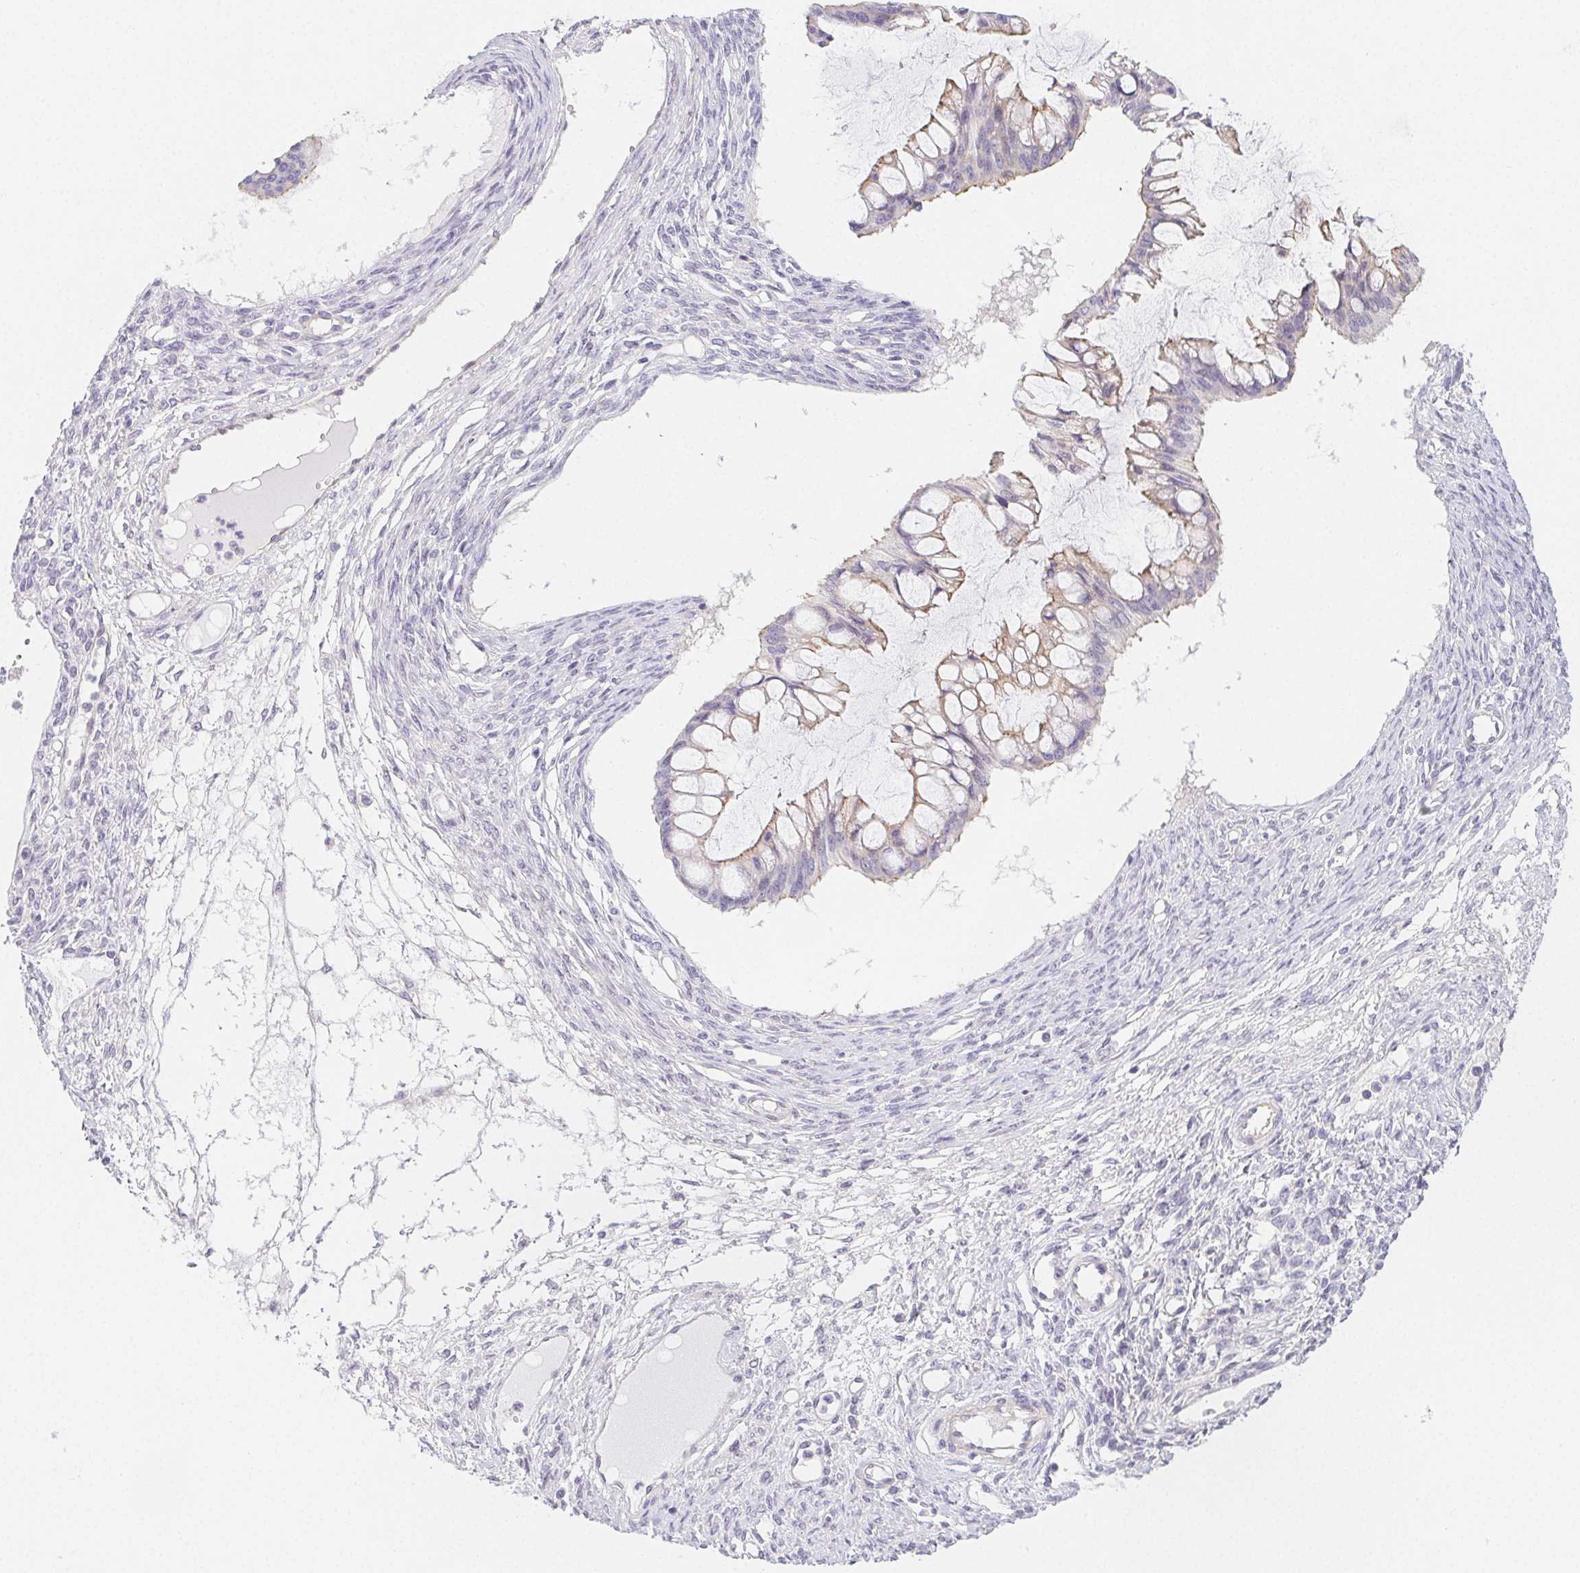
{"staining": {"intensity": "weak", "quantity": "<25%", "location": "cytoplasmic/membranous"}, "tissue": "ovarian cancer", "cell_type": "Tumor cells", "image_type": "cancer", "snomed": [{"axis": "morphology", "description": "Cystadenocarcinoma, mucinous, NOS"}, {"axis": "topography", "description": "Ovary"}], "caption": "Mucinous cystadenocarcinoma (ovarian) was stained to show a protein in brown. There is no significant positivity in tumor cells.", "gene": "ZBBX", "patient": {"sex": "female", "age": 73}}